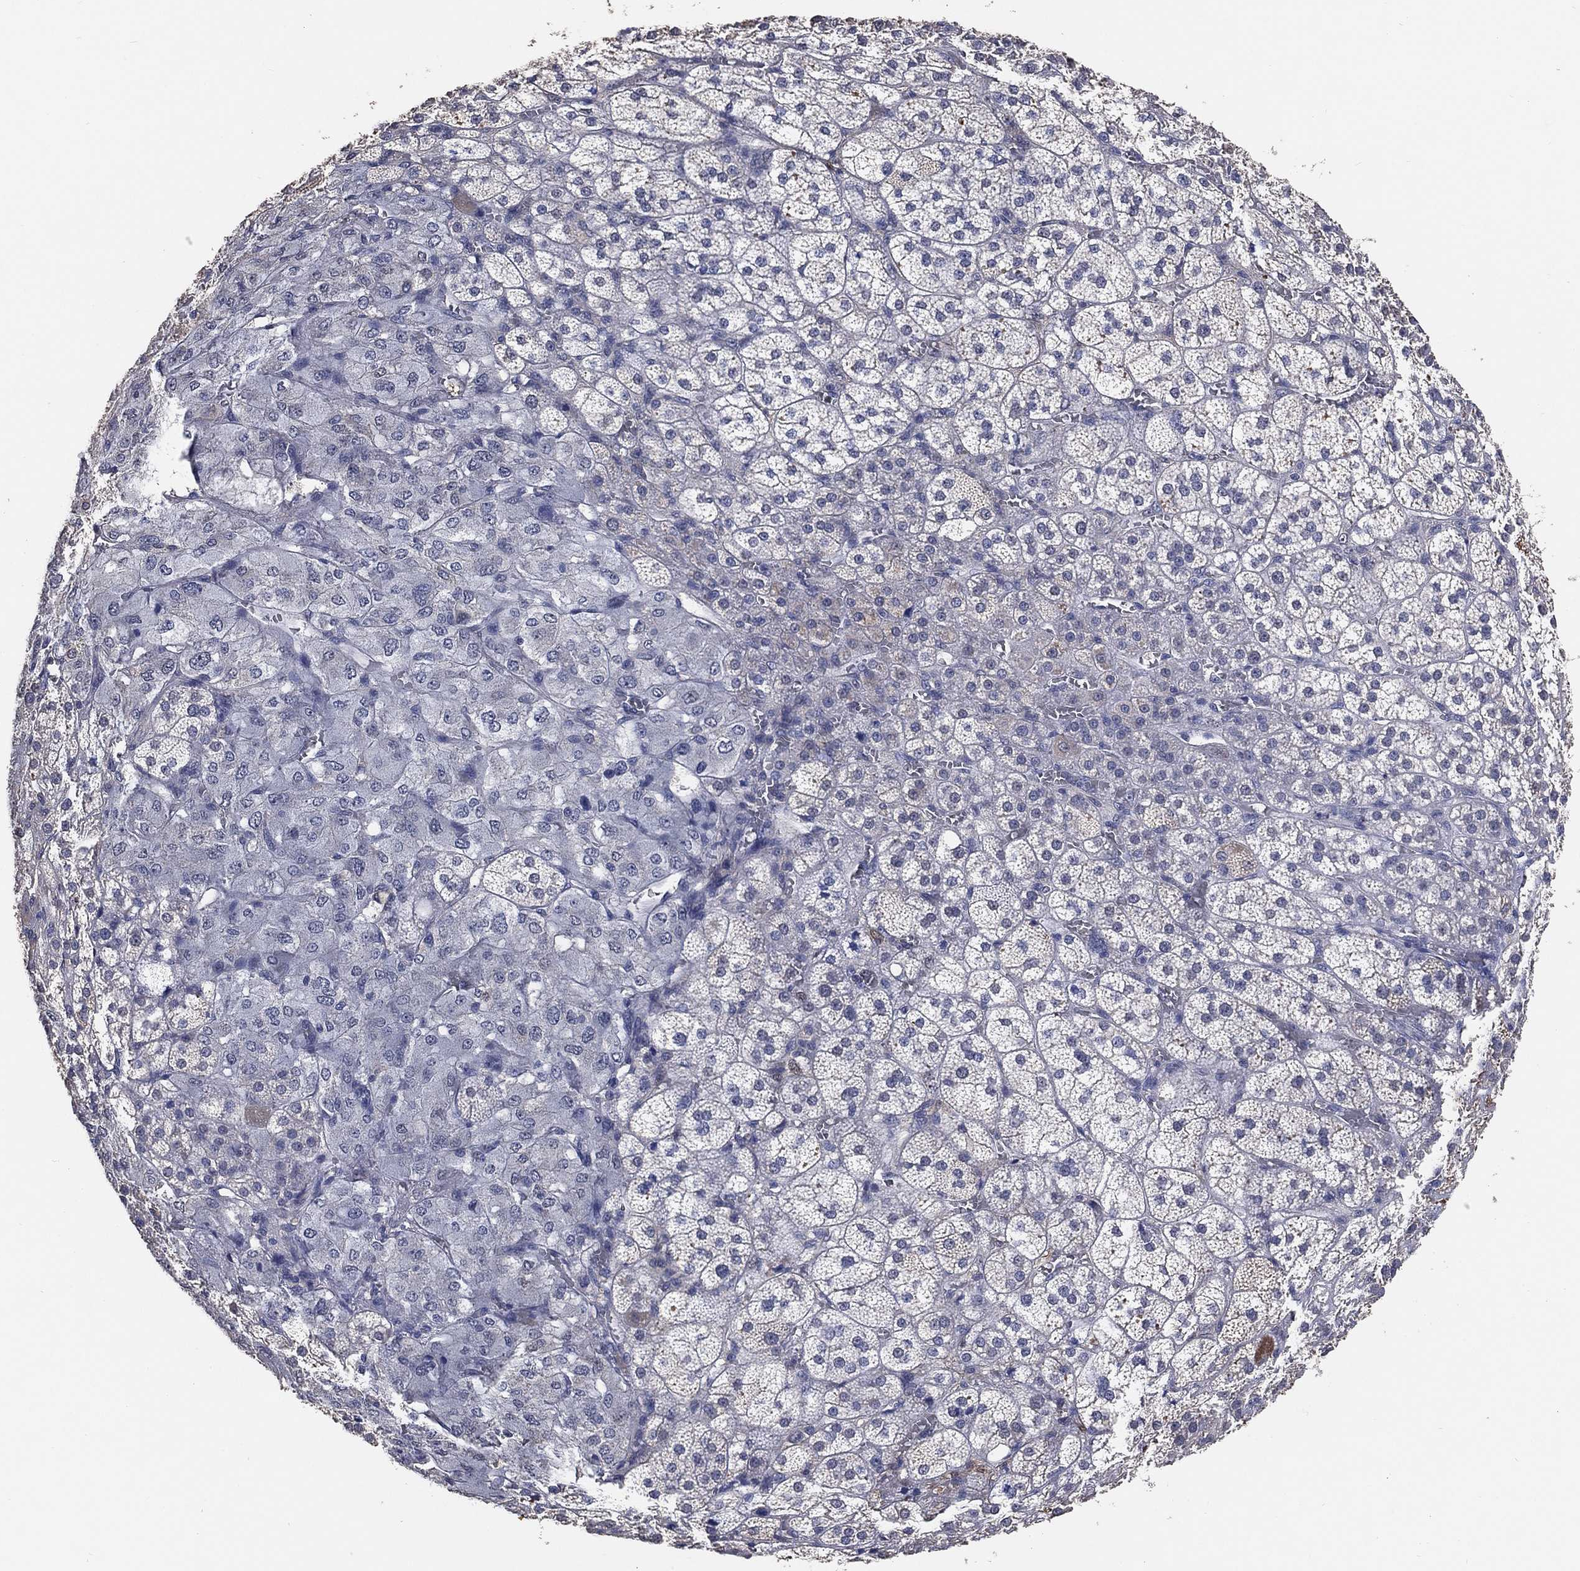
{"staining": {"intensity": "negative", "quantity": "none", "location": "none"}, "tissue": "adrenal gland", "cell_type": "Glandular cells", "image_type": "normal", "snomed": [{"axis": "morphology", "description": "Normal tissue, NOS"}, {"axis": "topography", "description": "Adrenal gland"}], "caption": "Immunohistochemistry (IHC) of normal human adrenal gland exhibits no positivity in glandular cells. The staining was performed using DAB to visualize the protein expression in brown, while the nuclei were stained in blue with hematoxylin (Magnification: 20x).", "gene": "KLK5", "patient": {"sex": "female", "age": 60}}